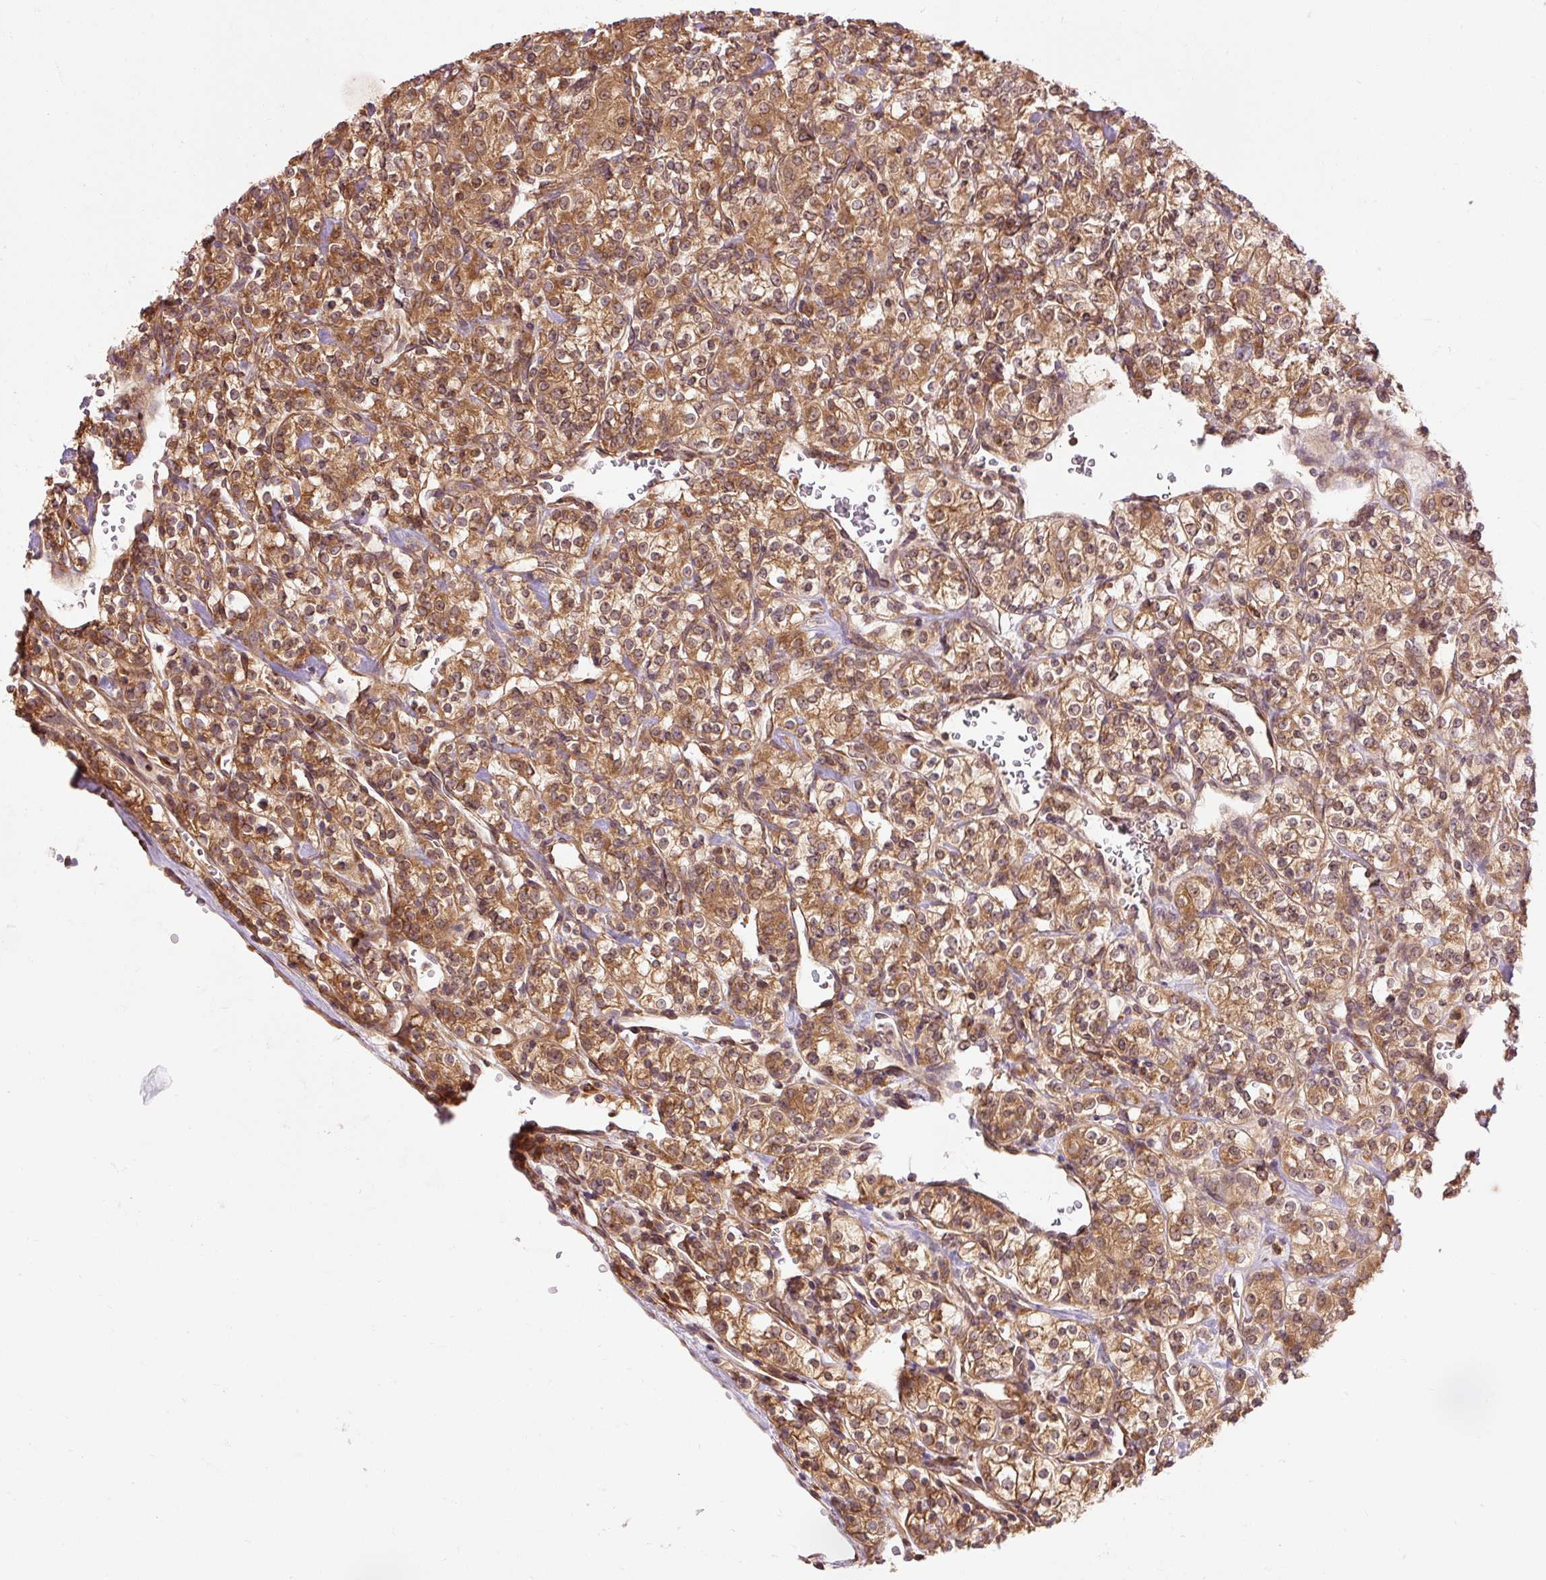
{"staining": {"intensity": "moderate", "quantity": ">75%", "location": "cytoplasmic/membranous,nuclear"}, "tissue": "renal cancer", "cell_type": "Tumor cells", "image_type": "cancer", "snomed": [{"axis": "morphology", "description": "Adenocarcinoma, NOS"}, {"axis": "topography", "description": "Kidney"}], "caption": "Renal cancer stained with a brown dye exhibits moderate cytoplasmic/membranous and nuclear positive staining in approximately >75% of tumor cells.", "gene": "PDAP1", "patient": {"sex": "male", "age": 77}}